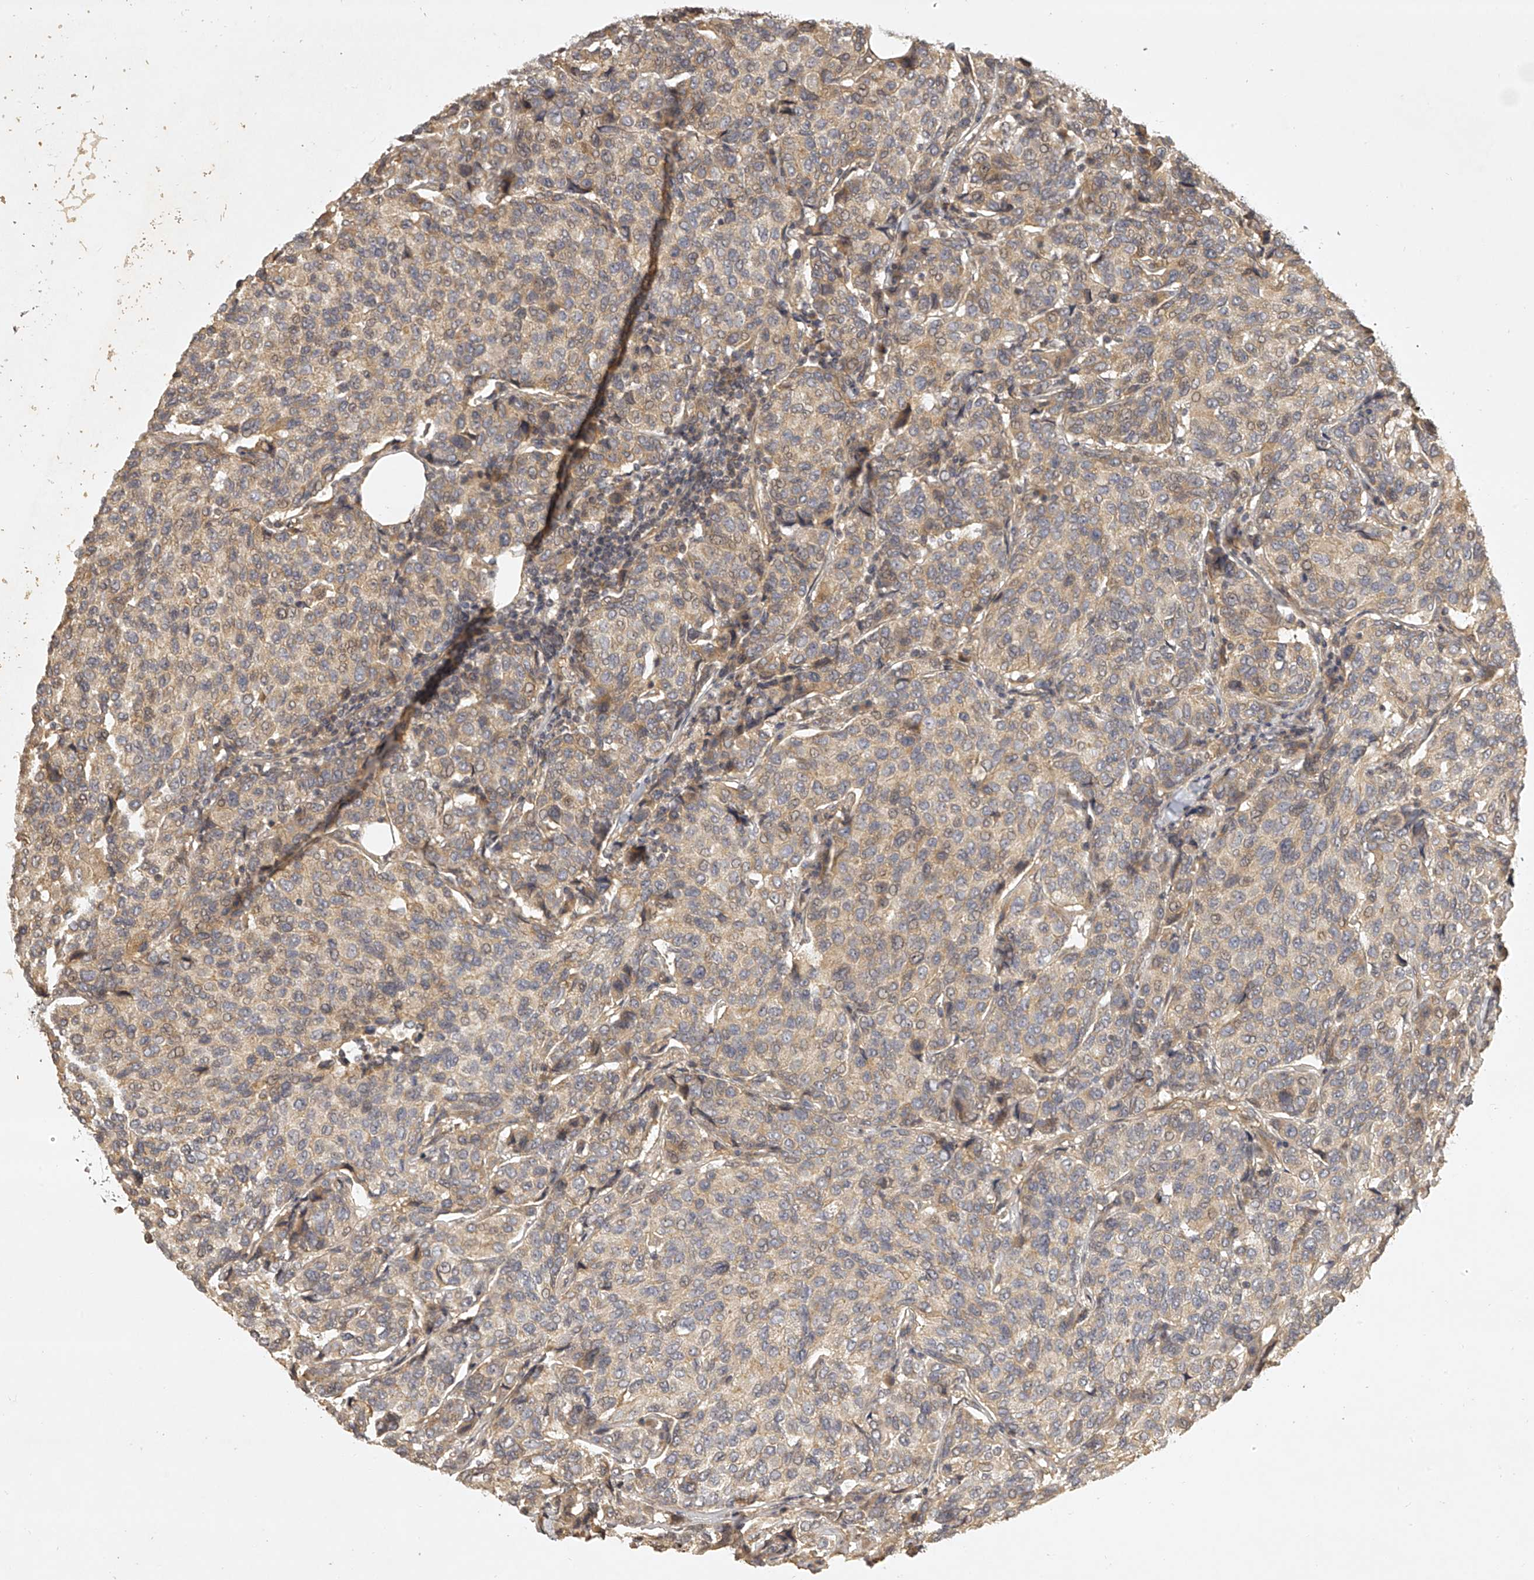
{"staining": {"intensity": "weak", "quantity": "25%-75%", "location": "cytoplasmic/membranous"}, "tissue": "breast cancer", "cell_type": "Tumor cells", "image_type": "cancer", "snomed": [{"axis": "morphology", "description": "Duct carcinoma"}, {"axis": "topography", "description": "Breast"}], "caption": "Immunohistochemistry (IHC) photomicrograph of human breast cancer stained for a protein (brown), which reveals low levels of weak cytoplasmic/membranous positivity in approximately 25%-75% of tumor cells.", "gene": "NFS1", "patient": {"sex": "female", "age": 55}}